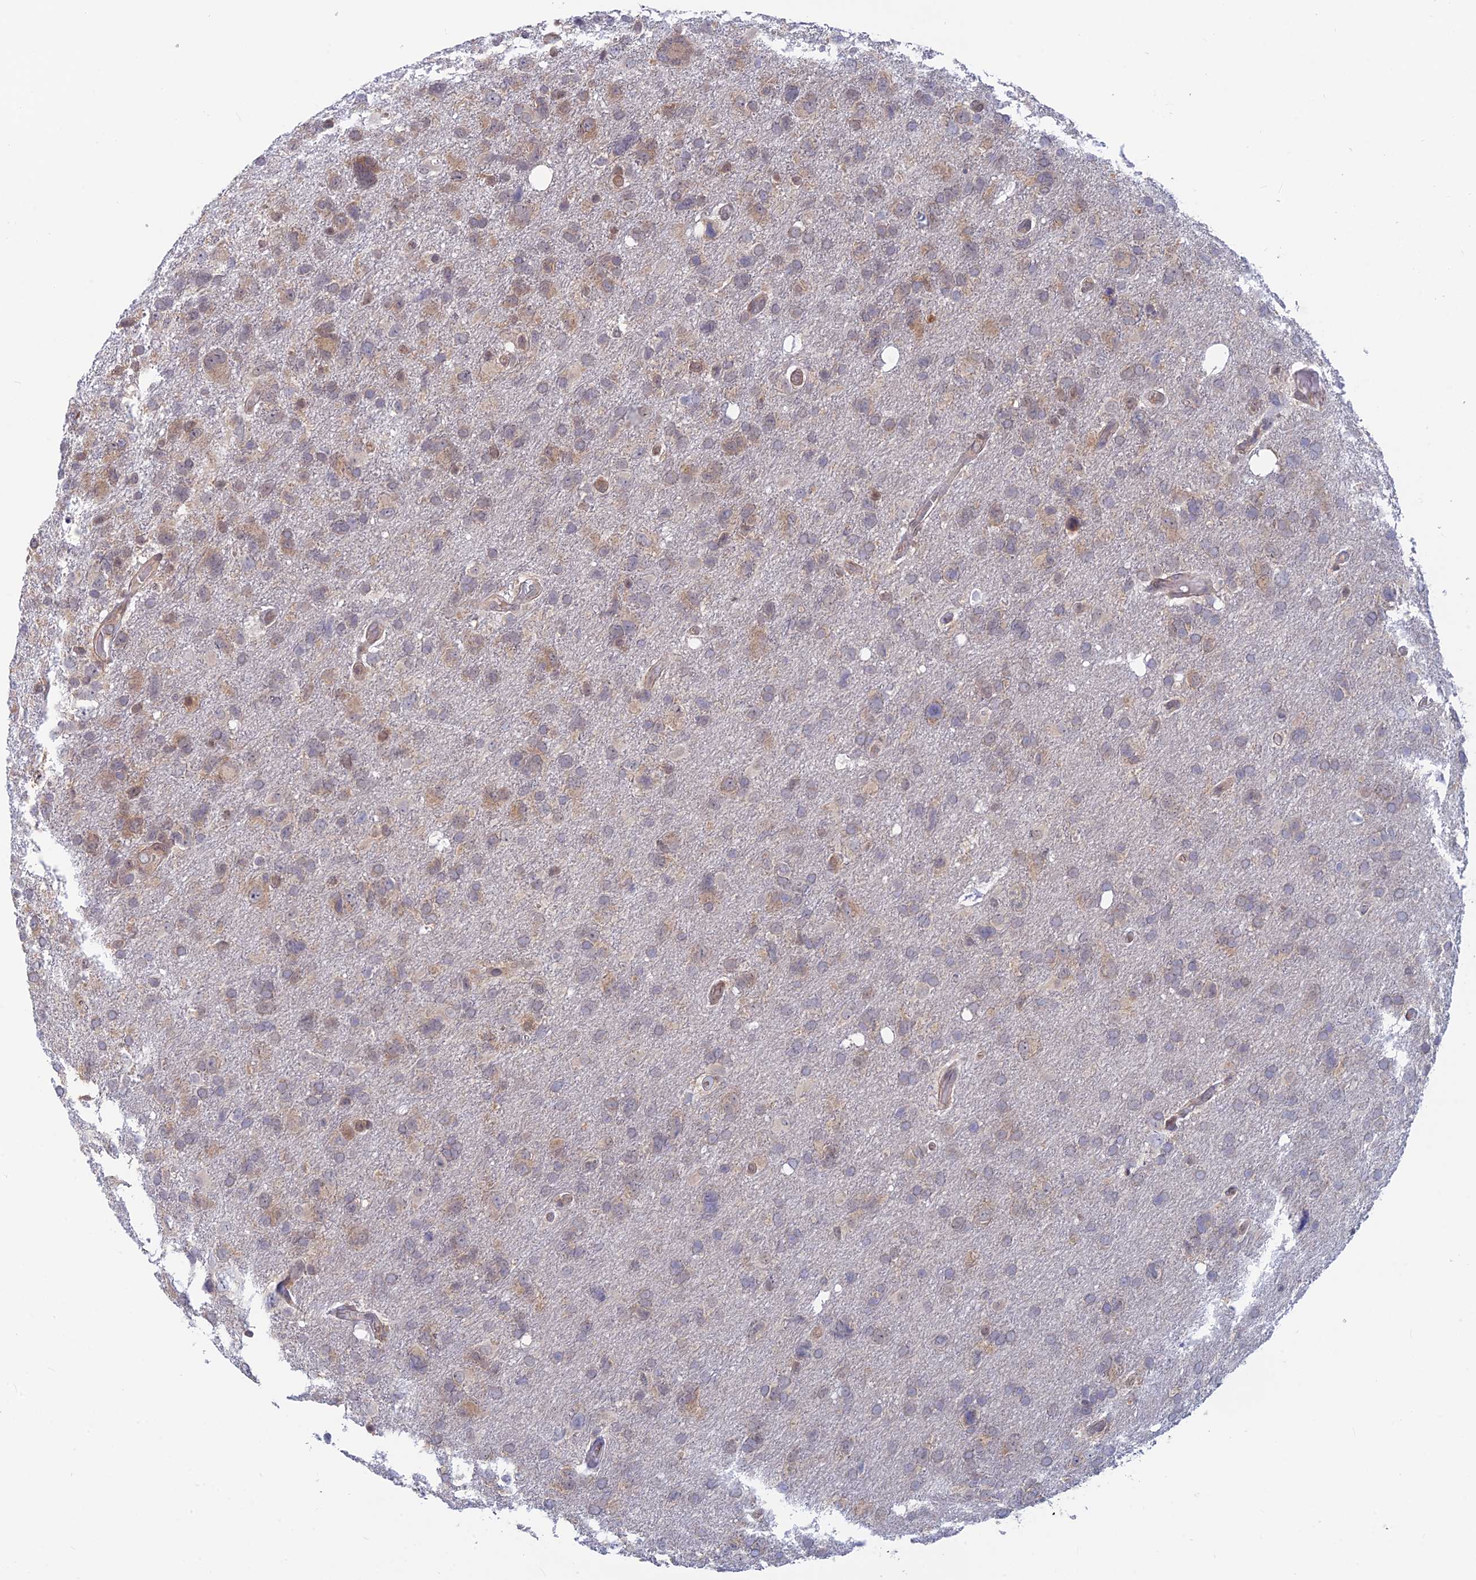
{"staining": {"intensity": "weak", "quantity": "25%-75%", "location": "cytoplasmic/membranous"}, "tissue": "glioma", "cell_type": "Tumor cells", "image_type": "cancer", "snomed": [{"axis": "morphology", "description": "Glioma, malignant, High grade"}, {"axis": "topography", "description": "Brain"}], "caption": "The image displays a brown stain indicating the presence of a protein in the cytoplasmic/membranous of tumor cells in high-grade glioma (malignant).", "gene": "SRA1", "patient": {"sex": "male", "age": 61}}